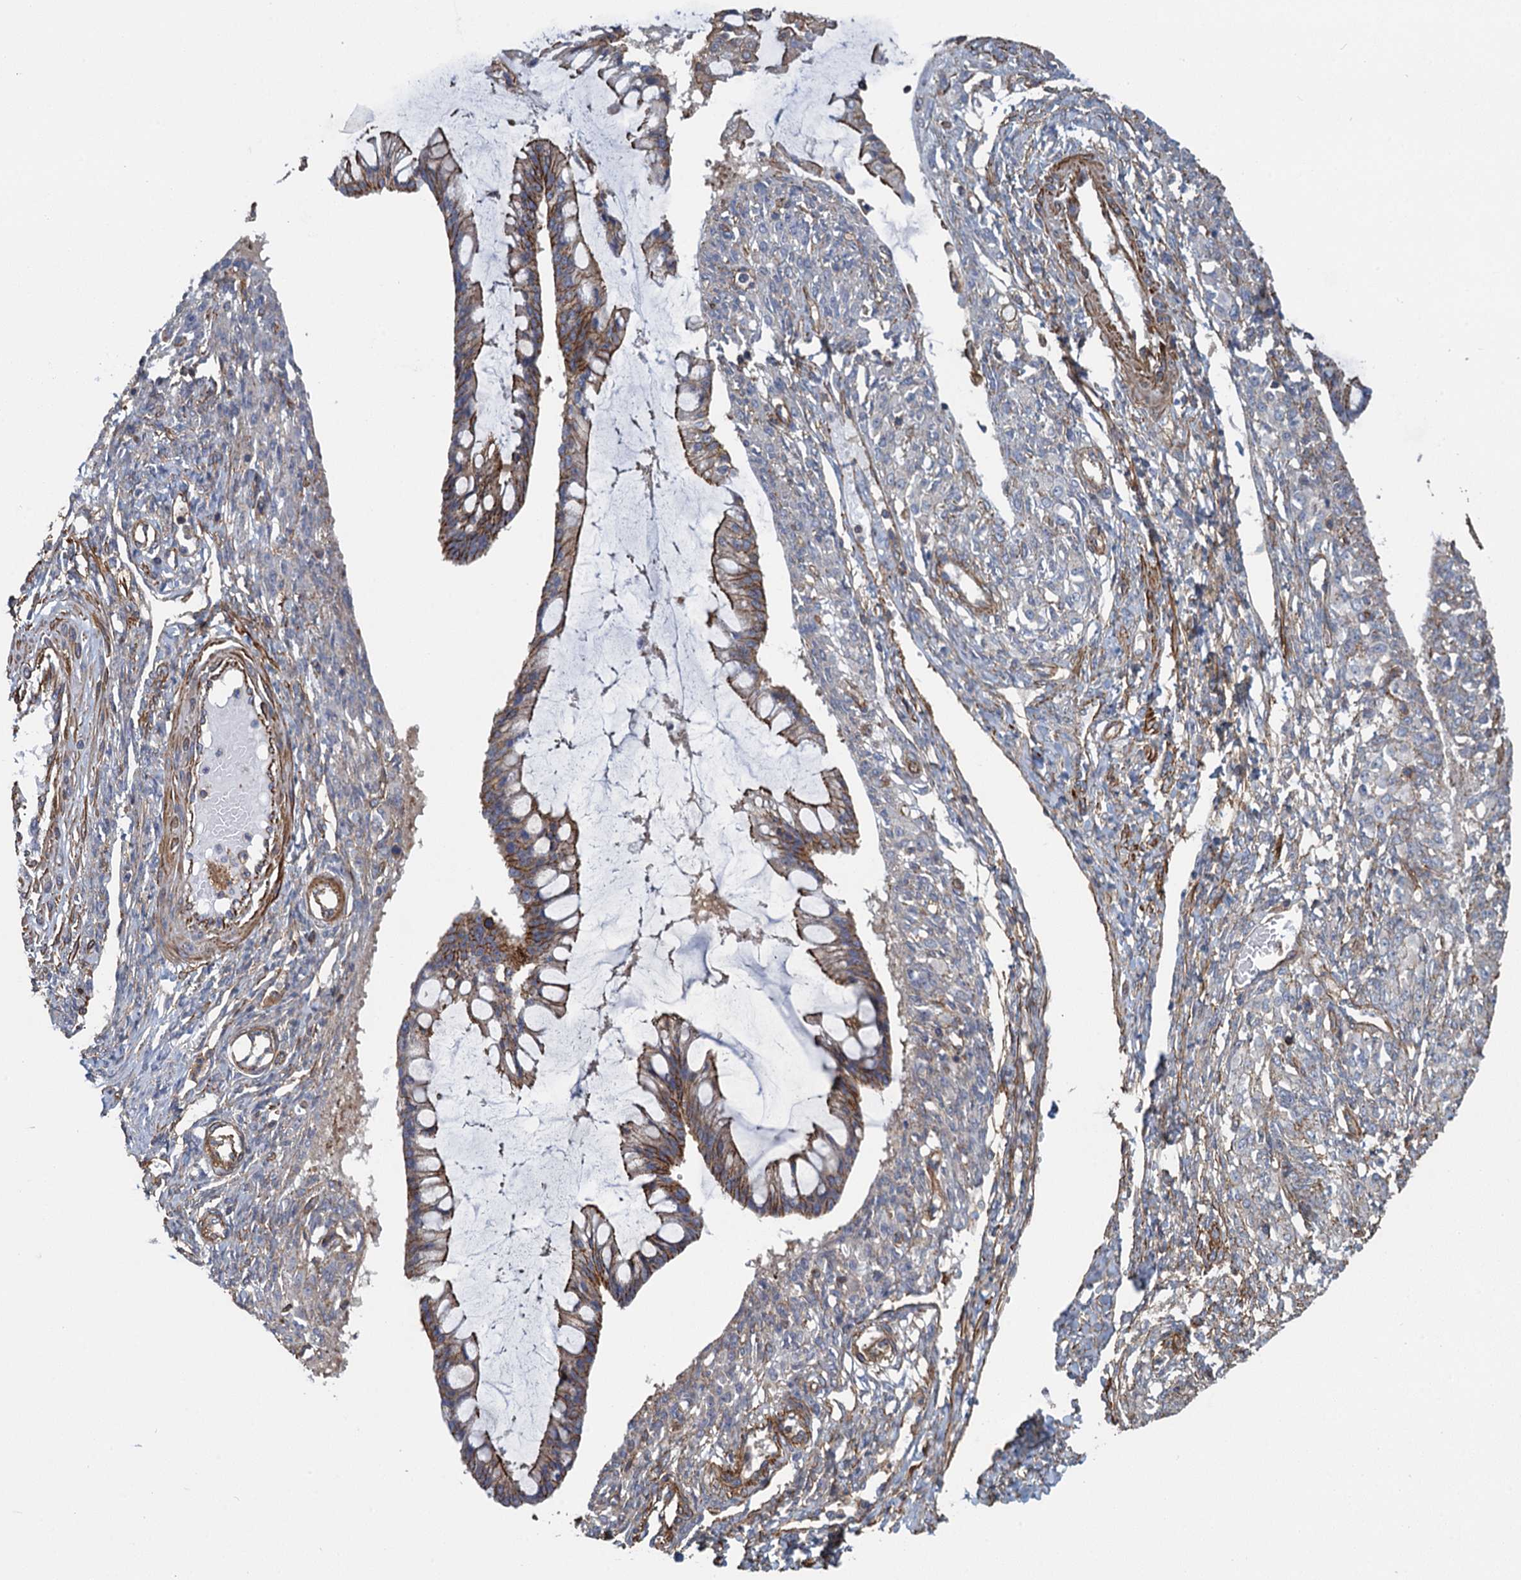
{"staining": {"intensity": "moderate", "quantity": ">75%", "location": "cytoplasmic/membranous"}, "tissue": "ovarian cancer", "cell_type": "Tumor cells", "image_type": "cancer", "snomed": [{"axis": "morphology", "description": "Cystadenocarcinoma, mucinous, NOS"}, {"axis": "topography", "description": "Ovary"}], "caption": "Brown immunohistochemical staining in human ovarian cancer displays moderate cytoplasmic/membranous positivity in approximately >75% of tumor cells.", "gene": "PROSER2", "patient": {"sex": "female", "age": 73}}